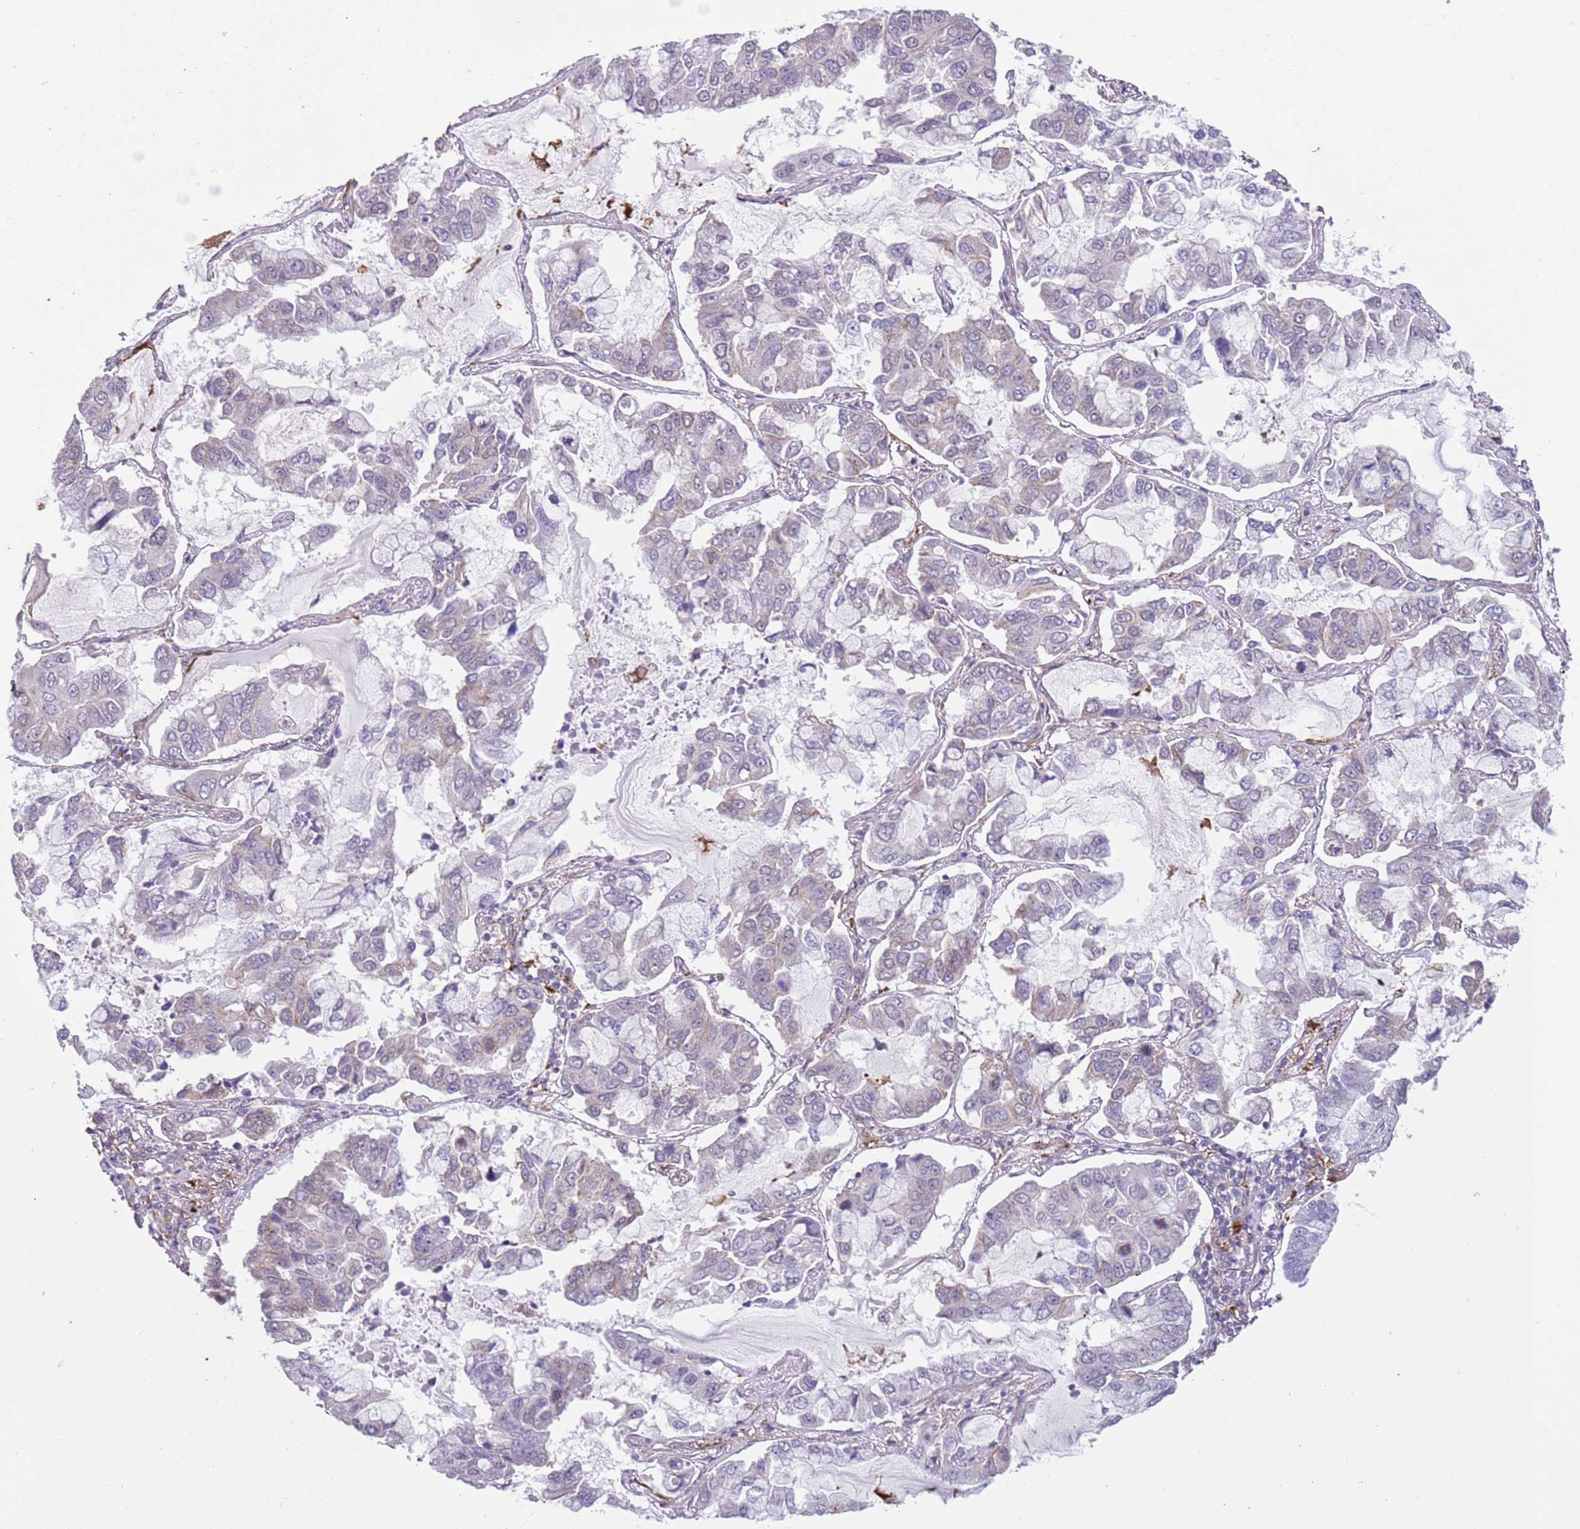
{"staining": {"intensity": "negative", "quantity": "none", "location": "none"}, "tissue": "lung cancer", "cell_type": "Tumor cells", "image_type": "cancer", "snomed": [{"axis": "morphology", "description": "Adenocarcinoma, NOS"}, {"axis": "topography", "description": "Lung"}], "caption": "DAB (3,3'-diaminobenzidine) immunohistochemical staining of human adenocarcinoma (lung) demonstrates no significant staining in tumor cells.", "gene": "CREBZF", "patient": {"sex": "male", "age": 64}}